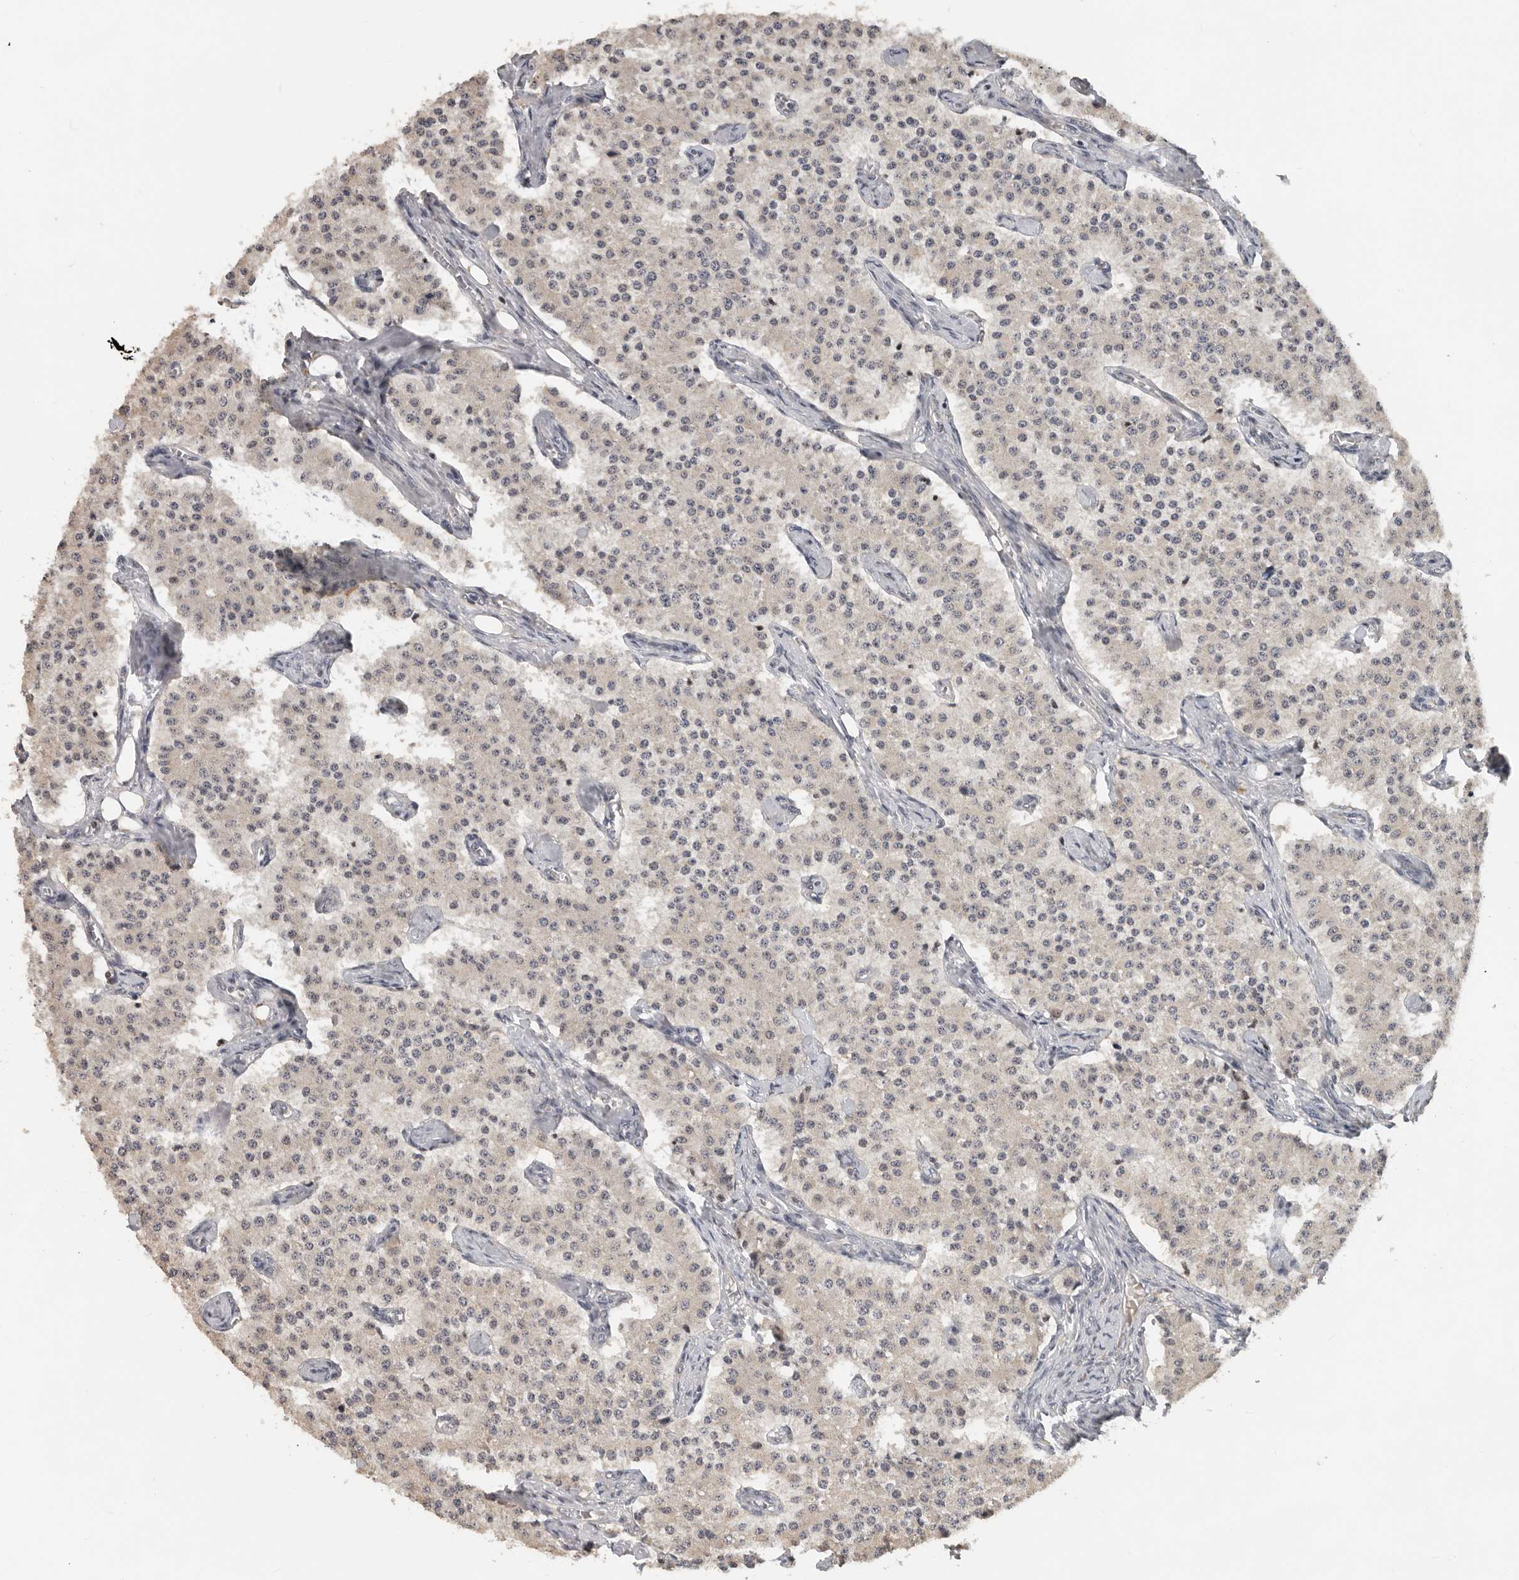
{"staining": {"intensity": "negative", "quantity": "none", "location": "none"}, "tissue": "carcinoid", "cell_type": "Tumor cells", "image_type": "cancer", "snomed": [{"axis": "morphology", "description": "Carcinoid, malignant, NOS"}, {"axis": "topography", "description": "Colon"}], "caption": "Protein analysis of carcinoid shows no significant positivity in tumor cells.", "gene": "HENMT1", "patient": {"sex": "female", "age": 52}}